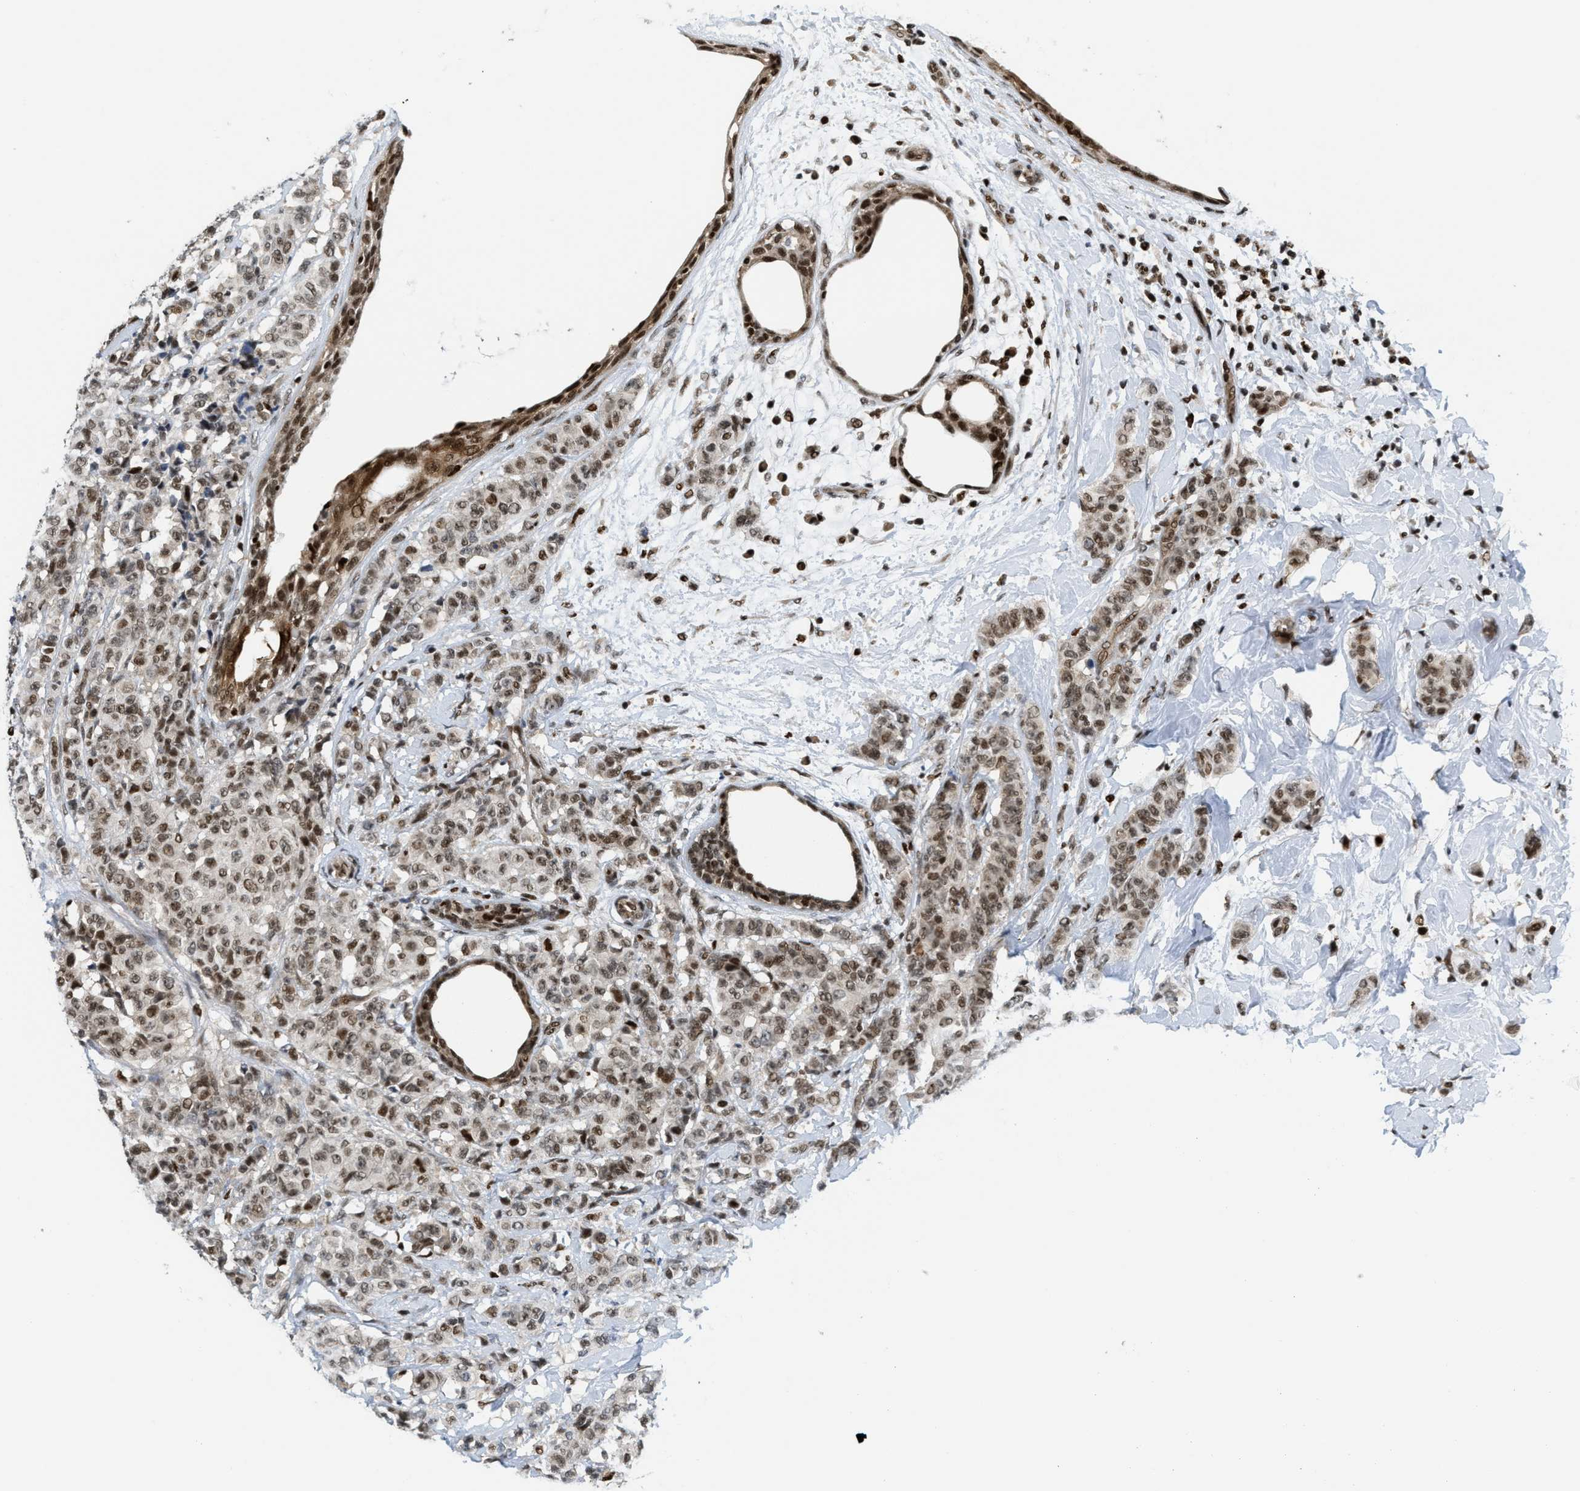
{"staining": {"intensity": "moderate", "quantity": ">75%", "location": "nuclear"}, "tissue": "breast cancer", "cell_type": "Tumor cells", "image_type": "cancer", "snomed": [{"axis": "morphology", "description": "Normal tissue, NOS"}, {"axis": "morphology", "description": "Duct carcinoma"}, {"axis": "topography", "description": "Breast"}], "caption": "Protein analysis of invasive ductal carcinoma (breast) tissue displays moderate nuclear staining in about >75% of tumor cells. The staining was performed using DAB, with brown indicating positive protein expression. Nuclei are stained blue with hematoxylin.", "gene": "RFX5", "patient": {"sex": "female", "age": 40}}